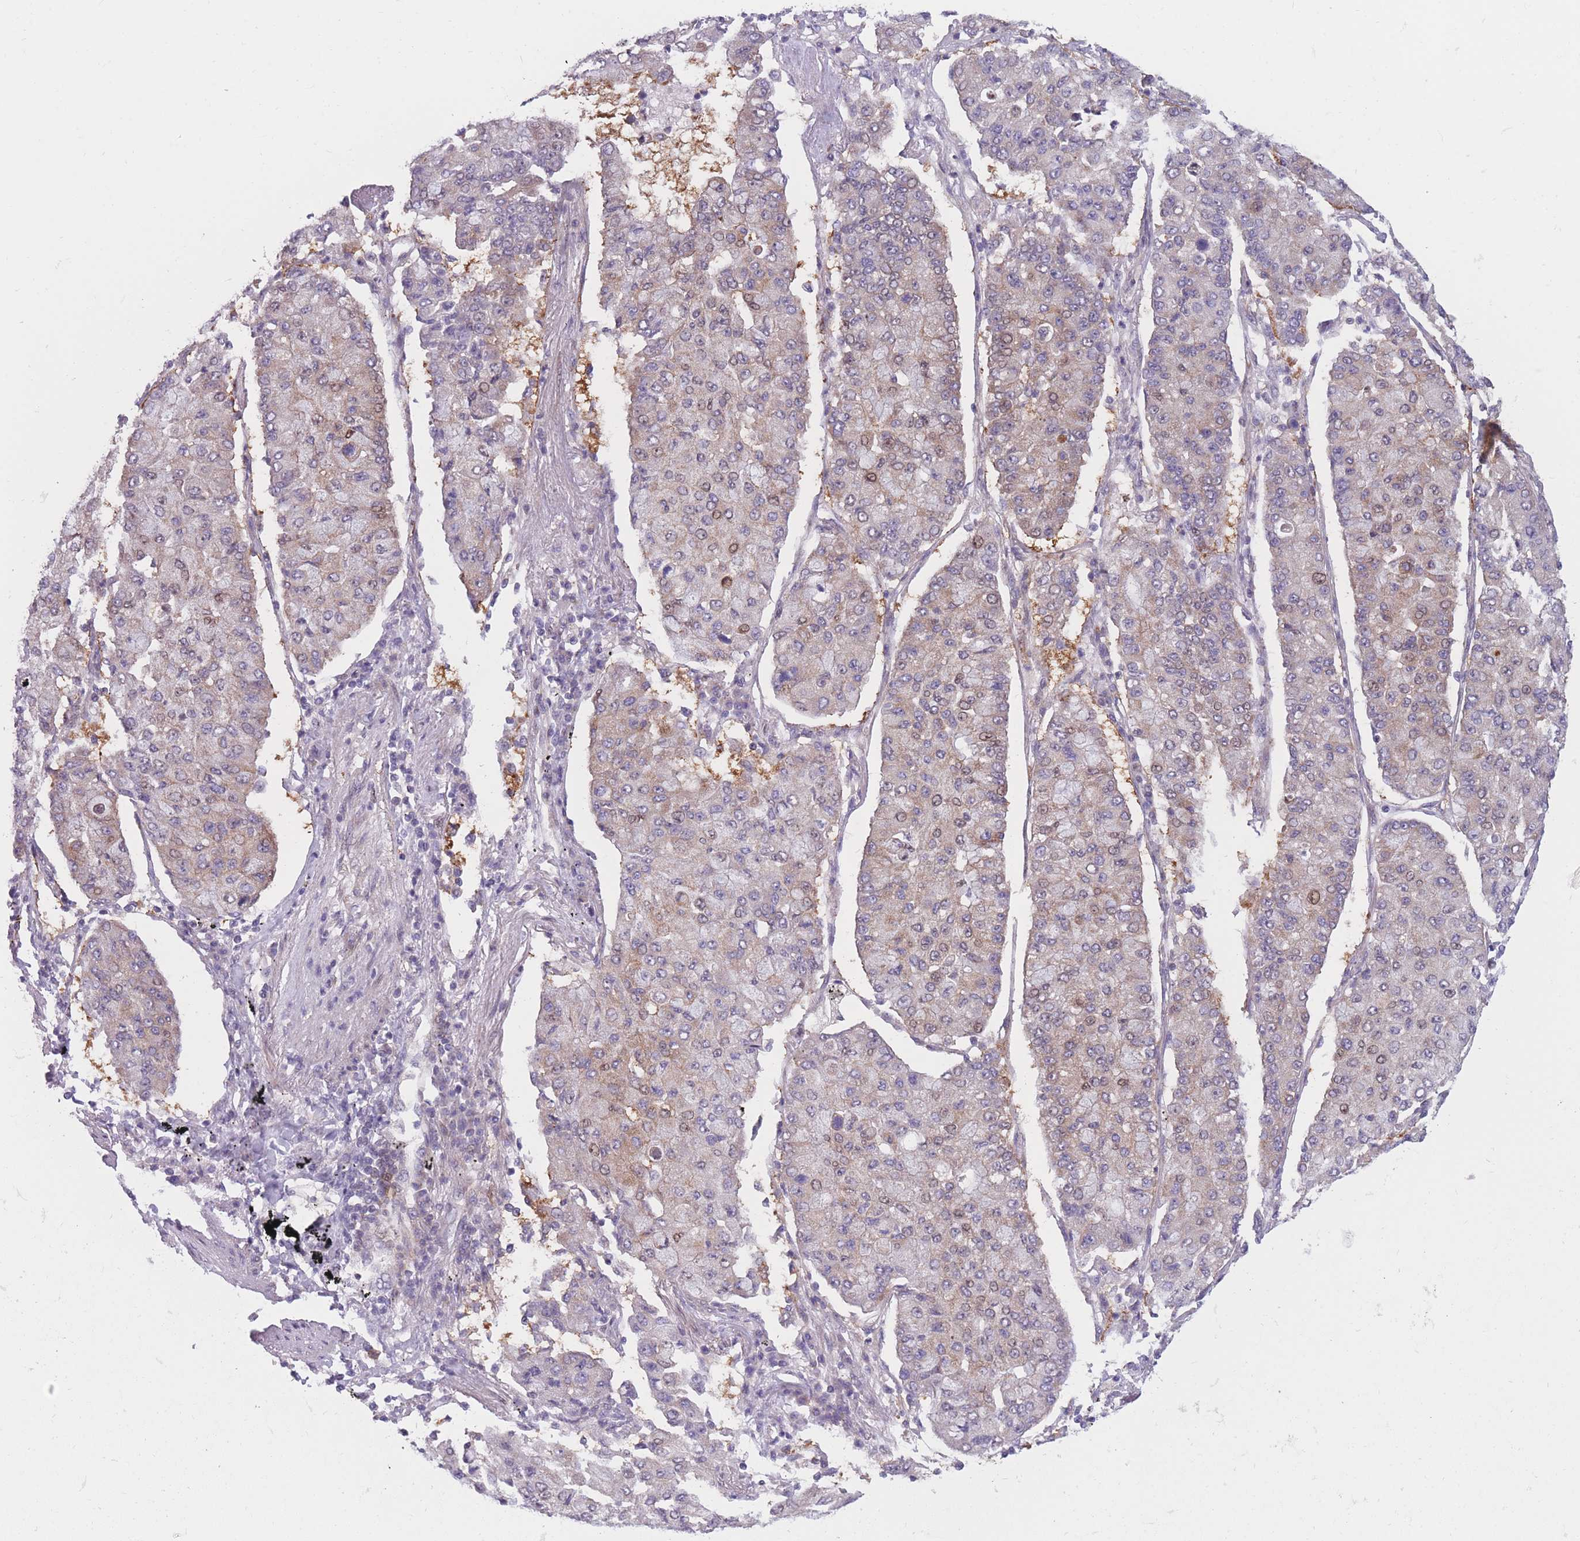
{"staining": {"intensity": "negative", "quantity": "none", "location": "none"}, "tissue": "lung cancer", "cell_type": "Tumor cells", "image_type": "cancer", "snomed": [{"axis": "morphology", "description": "Squamous cell carcinoma, NOS"}, {"axis": "topography", "description": "Lung"}], "caption": "The immunohistochemistry micrograph has no significant positivity in tumor cells of lung cancer (squamous cell carcinoma) tissue.", "gene": "PDE4A", "patient": {"sex": "male", "age": 74}}